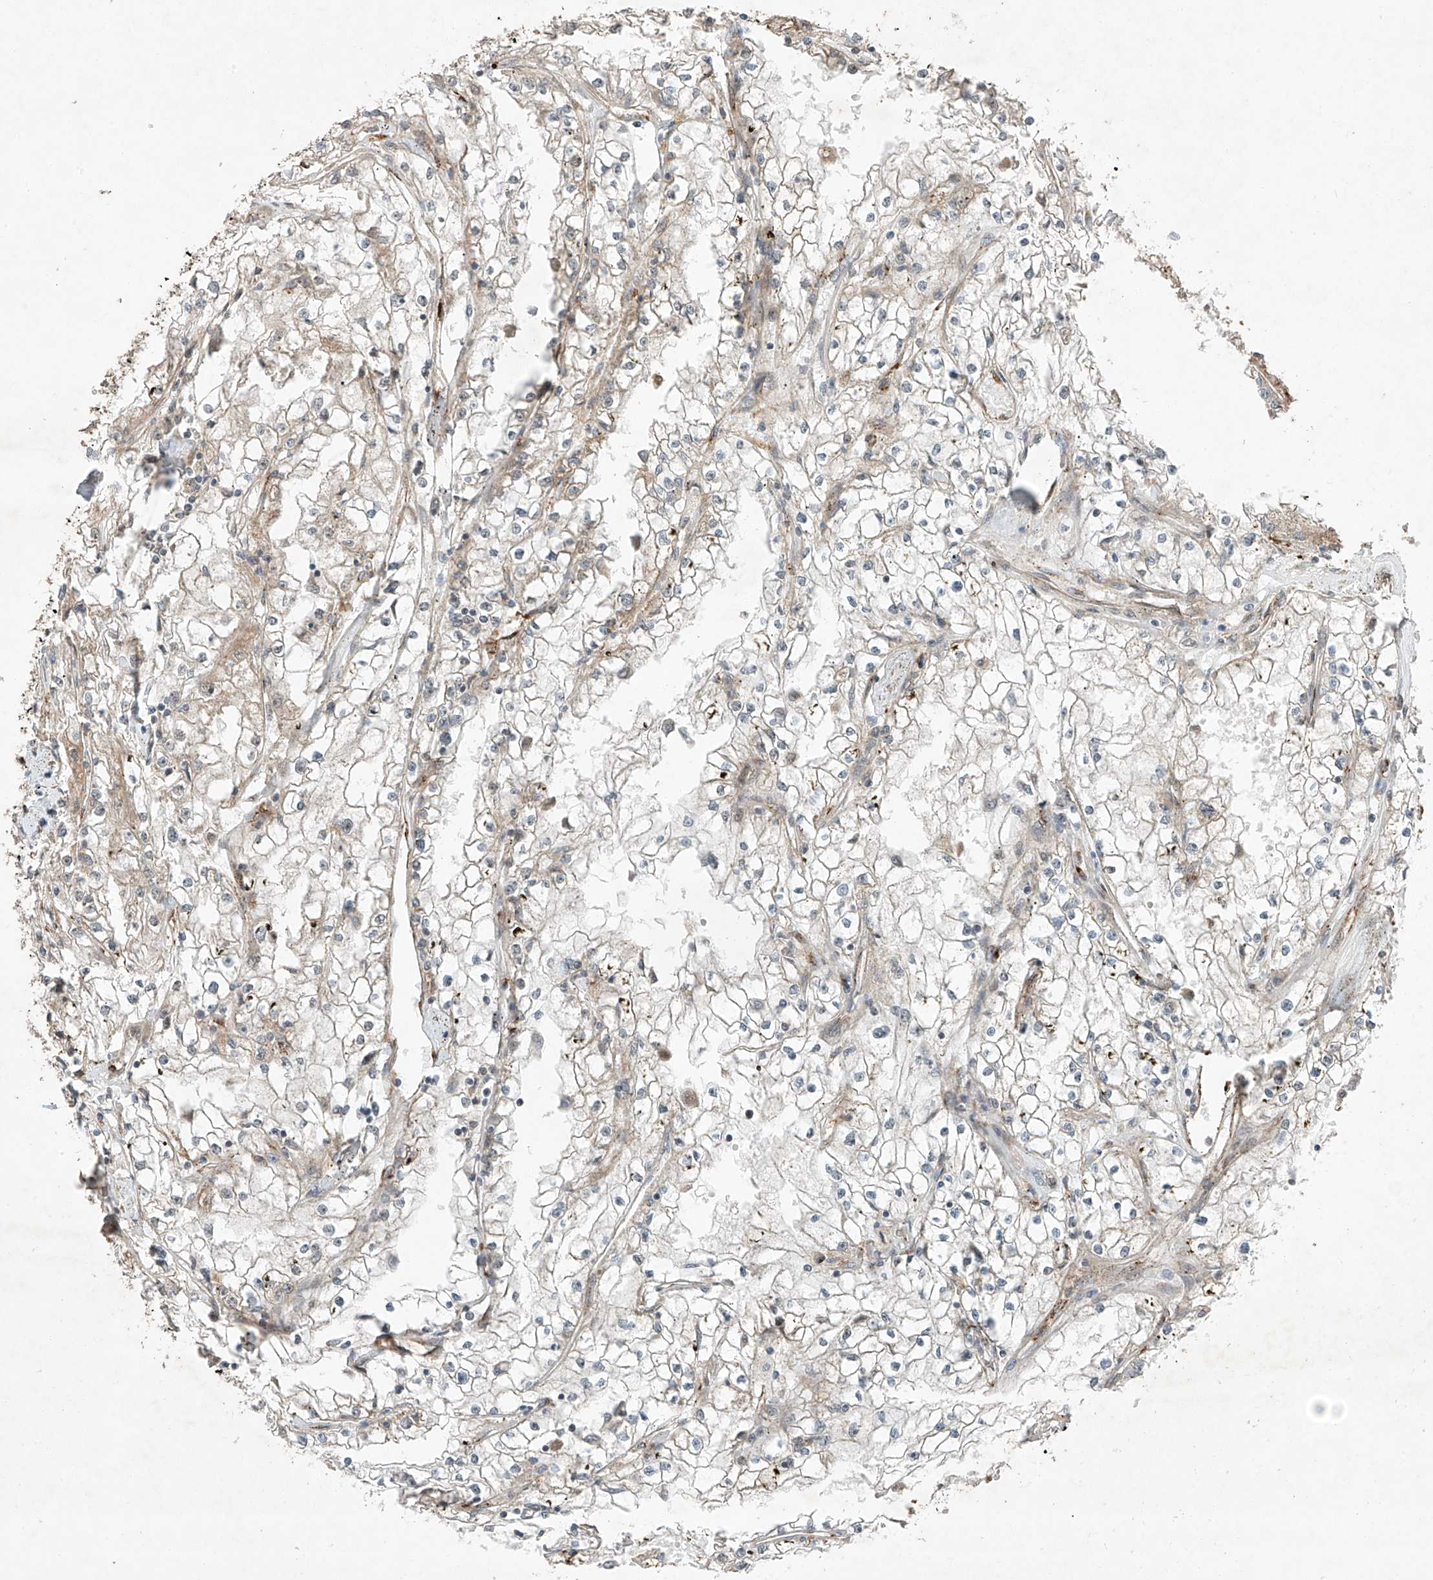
{"staining": {"intensity": "weak", "quantity": "<25%", "location": "cytoplasmic/membranous"}, "tissue": "renal cancer", "cell_type": "Tumor cells", "image_type": "cancer", "snomed": [{"axis": "morphology", "description": "Adenocarcinoma, NOS"}, {"axis": "topography", "description": "Kidney"}], "caption": "Adenocarcinoma (renal) stained for a protein using IHC reveals no expression tumor cells.", "gene": "ZNF620", "patient": {"sex": "male", "age": 56}}